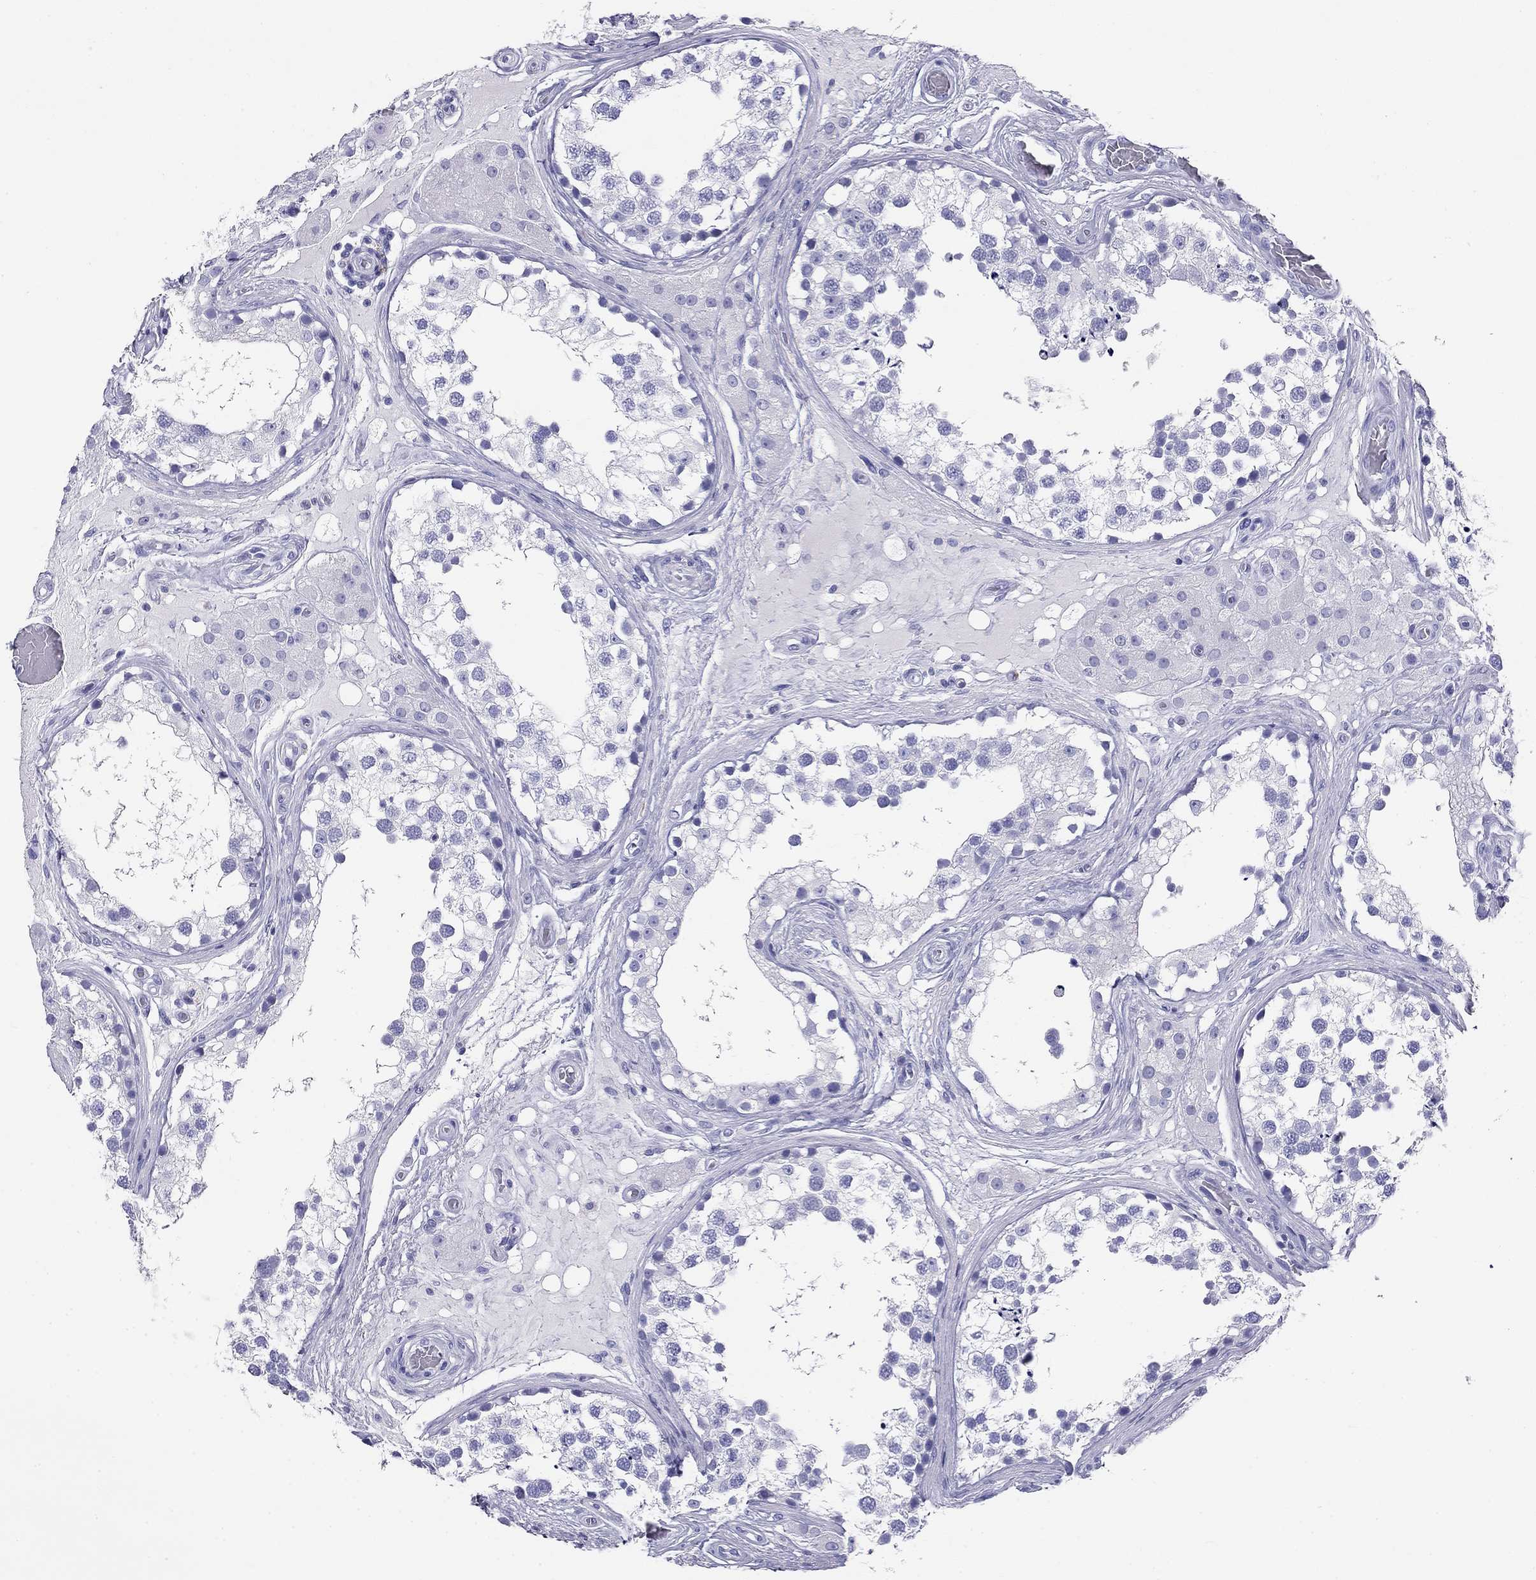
{"staining": {"intensity": "negative", "quantity": "none", "location": "none"}, "tissue": "testis", "cell_type": "Cells in seminiferous ducts", "image_type": "normal", "snomed": [{"axis": "morphology", "description": "Normal tissue, NOS"}, {"axis": "morphology", "description": "Seminoma, NOS"}, {"axis": "topography", "description": "Testis"}], "caption": "Immunohistochemical staining of benign testis exhibits no significant positivity in cells in seminiferous ducts. The staining is performed using DAB (3,3'-diaminobenzidine) brown chromogen with nuclei counter-stained in using hematoxylin.", "gene": "HLA", "patient": {"sex": "male", "age": 65}}